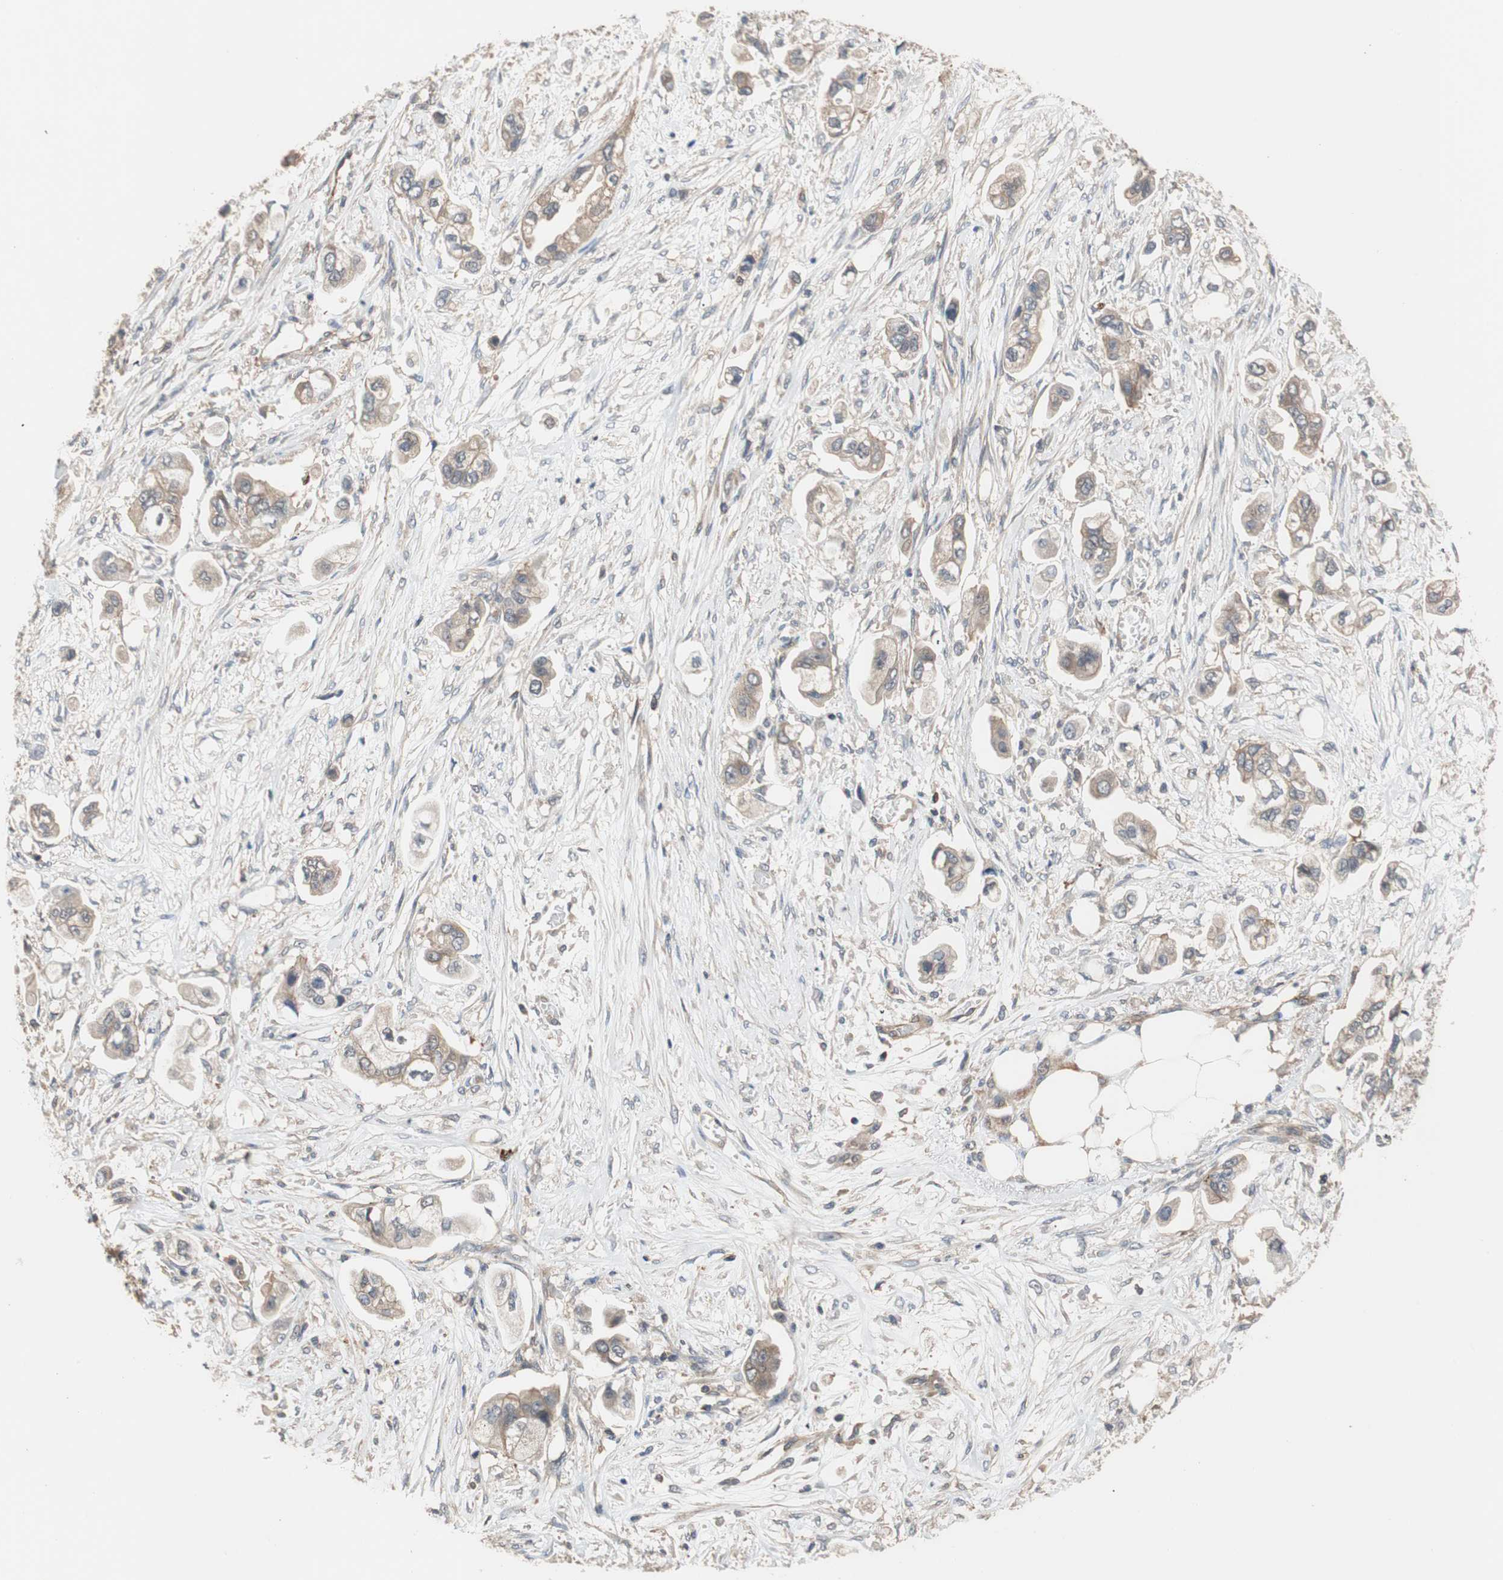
{"staining": {"intensity": "weak", "quantity": ">75%", "location": "cytoplasmic/membranous"}, "tissue": "stomach cancer", "cell_type": "Tumor cells", "image_type": "cancer", "snomed": [{"axis": "morphology", "description": "Adenocarcinoma, NOS"}, {"axis": "topography", "description": "Stomach"}], "caption": "Stomach cancer (adenocarcinoma) stained for a protein (brown) shows weak cytoplasmic/membranous positive staining in about >75% of tumor cells.", "gene": "MAP4K2", "patient": {"sex": "male", "age": 62}}